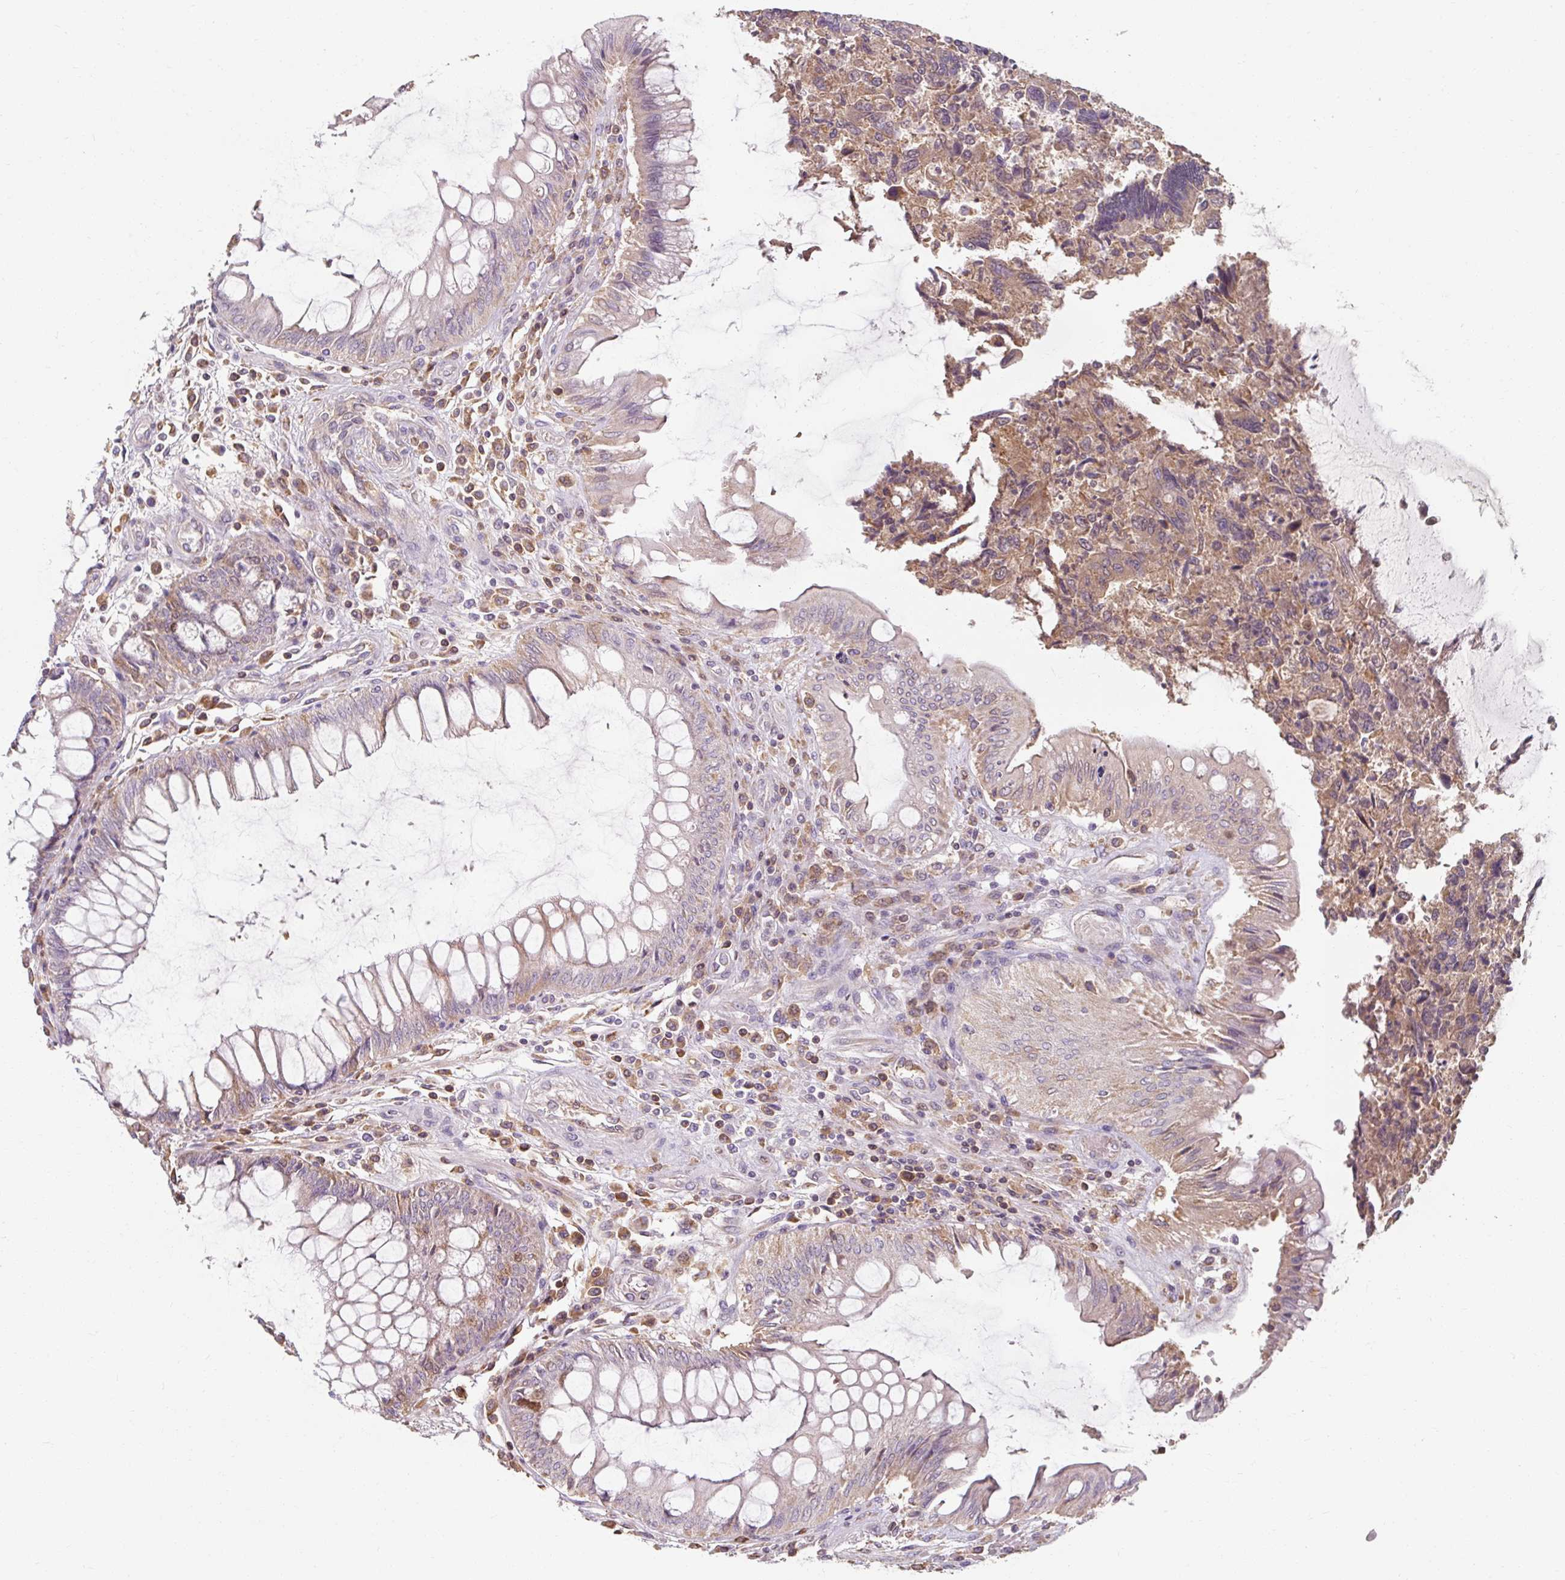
{"staining": {"intensity": "weak", "quantity": "25%-75%", "location": "cytoplasmic/membranous"}, "tissue": "colorectal cancer", "cell_type": "Tumor cells", "image_type": "cancer", "snomed": [{"axis": "morphology", "description": "Adenocarcinoma, NOS"}, {"axis": "topography", "description": "Colon"}], "caption": "The micrograph demonstrates a brown stain indicating the presence of a protein in the cytoplasmic/membranous of tumor cells in colorectal cancer.", "gene": "TSEN54", "patient": {"sex": "female", "age": 67}}